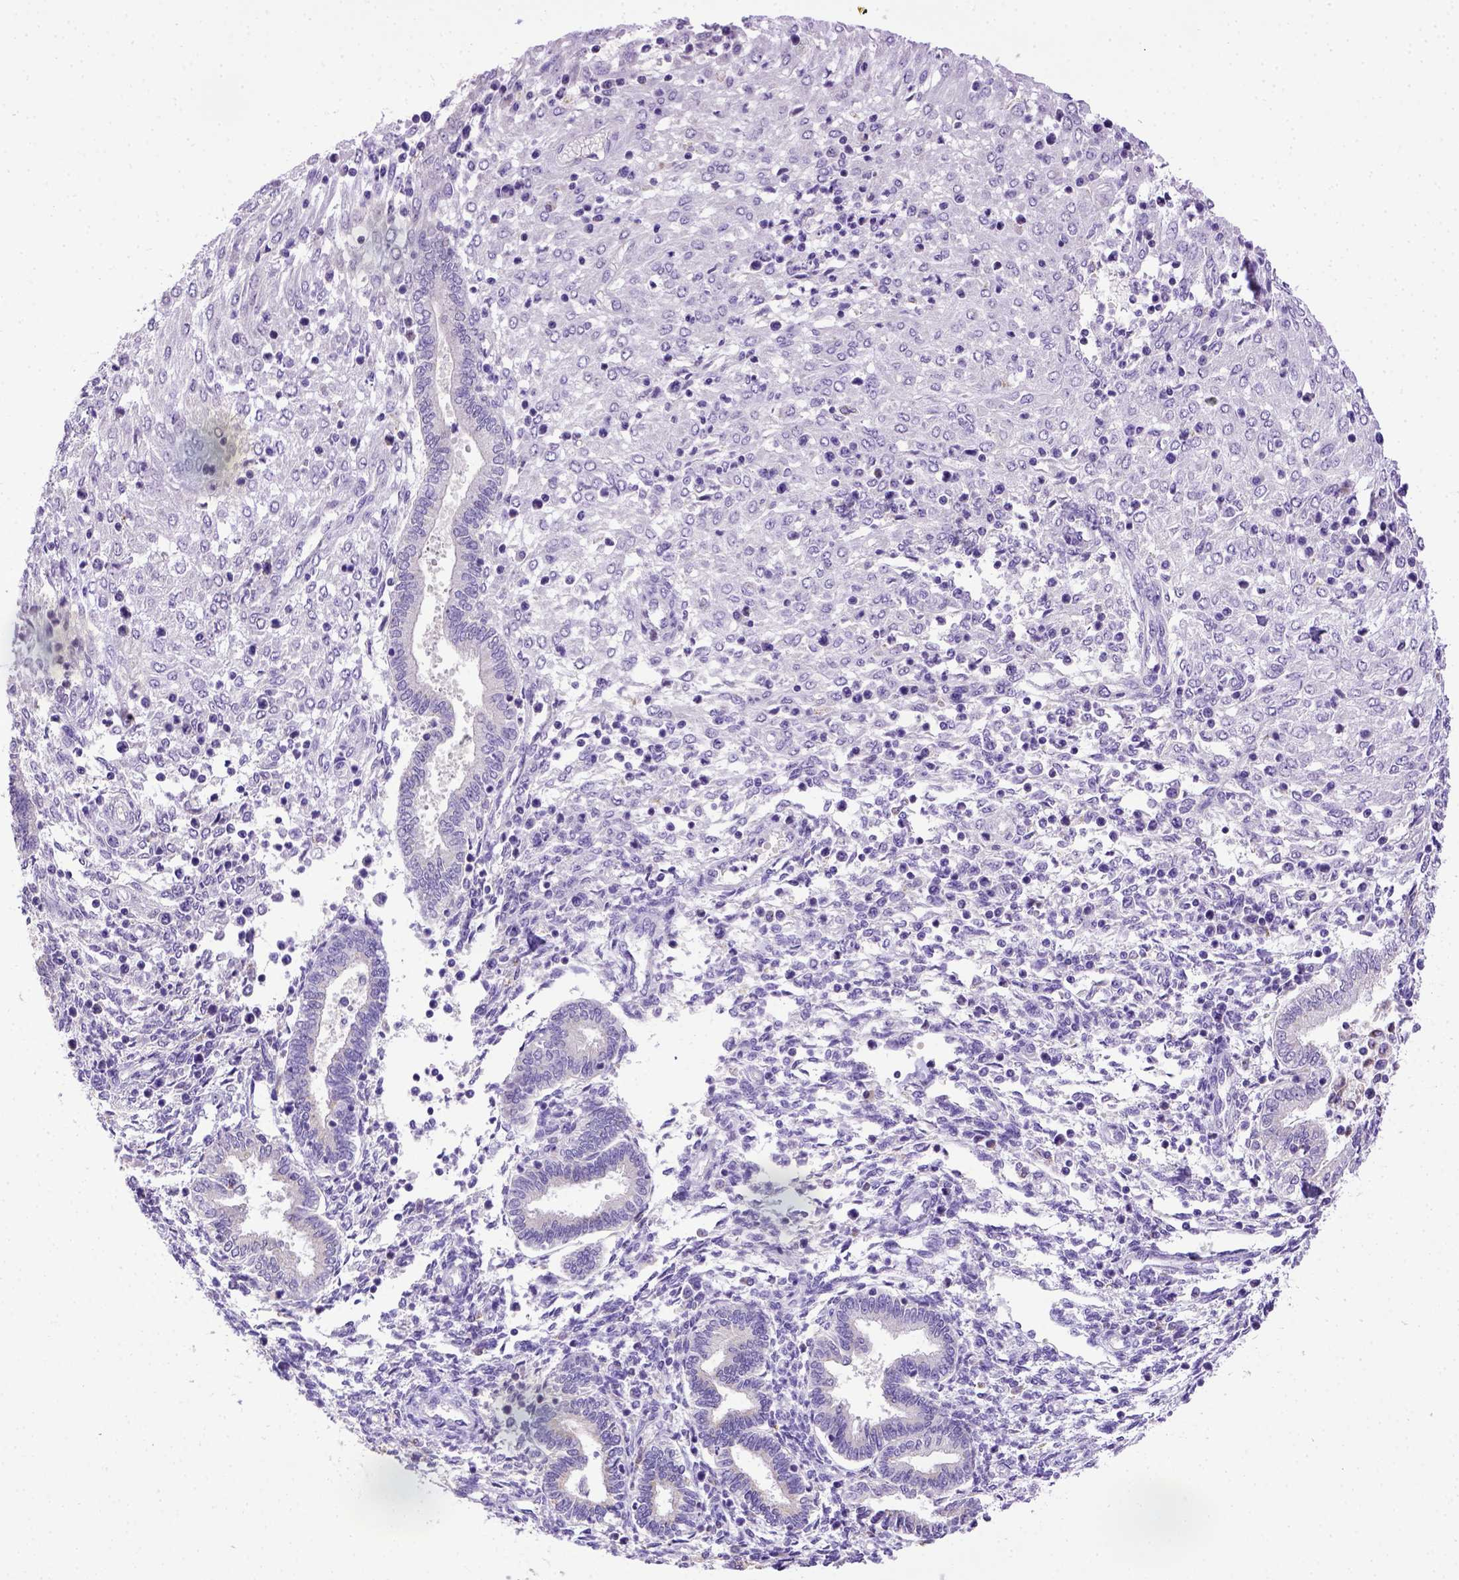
{"staining": {"intensity": "negative", "quantity": "none", "location": "none"}, "tissue": "endometrium", "cell_type": "Cells in endometrial stroma", "image_type": "normal", "snomed": [{"axis": "morphology", "description": "Normal tissue, NOS"}, {"axis": "topography", "description": "Endometrium"}], "caption": "IHC image of benign endometrium: endometrium stained with DAB shows no significant protein positivity in cells in endometrial stroma.", "gene": "SPEF1", "patient": {"sex": "female", "age": 42}}